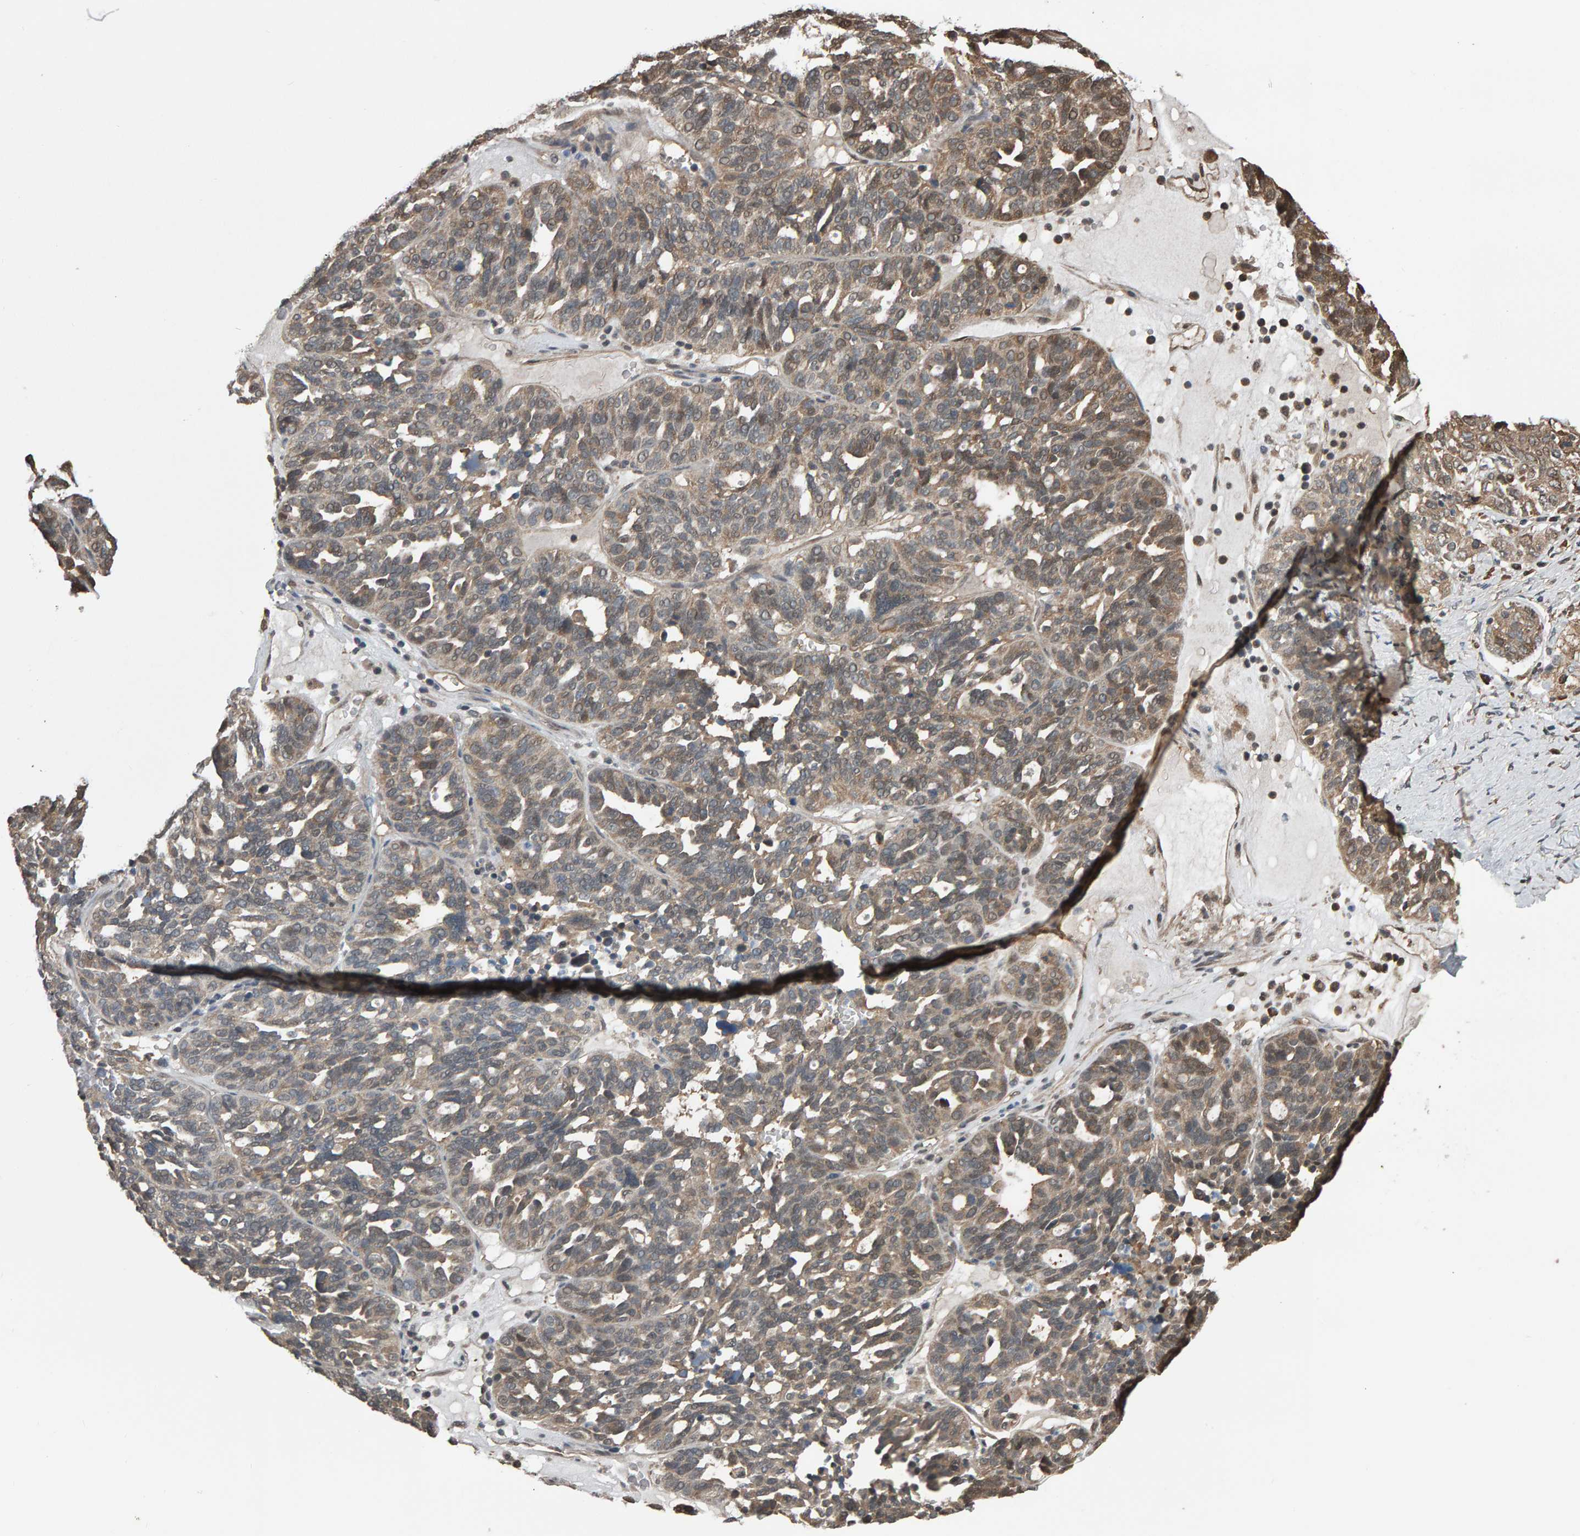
{"staining": {"intensity": "weak", "quantity": "25%-75%", "location": "cytoplasmic/membranous"}, "tissue": "ovarian cancer", "cell_type": "Tumor cells", "image_type": "cancer", "snomed": [{"axis": "morphology", "description": "Cystadenocarcinoma, serous, NOS"}, {"axis": "topography", "description": "Ovary"}], "caption": "High-magnification brightfield microscopy of ovarian serous cystadenocarcinoma stained with DAB (3,3'-diaminobenzidine) (brown) and counterstained with hematoxylin (blue). tumor cells exhibit weak cytoplasmic/membranous positivity is identified in about25%-75% of cells.", "gene": "COASY", "patient": {"sex": "female", "age": 59}}